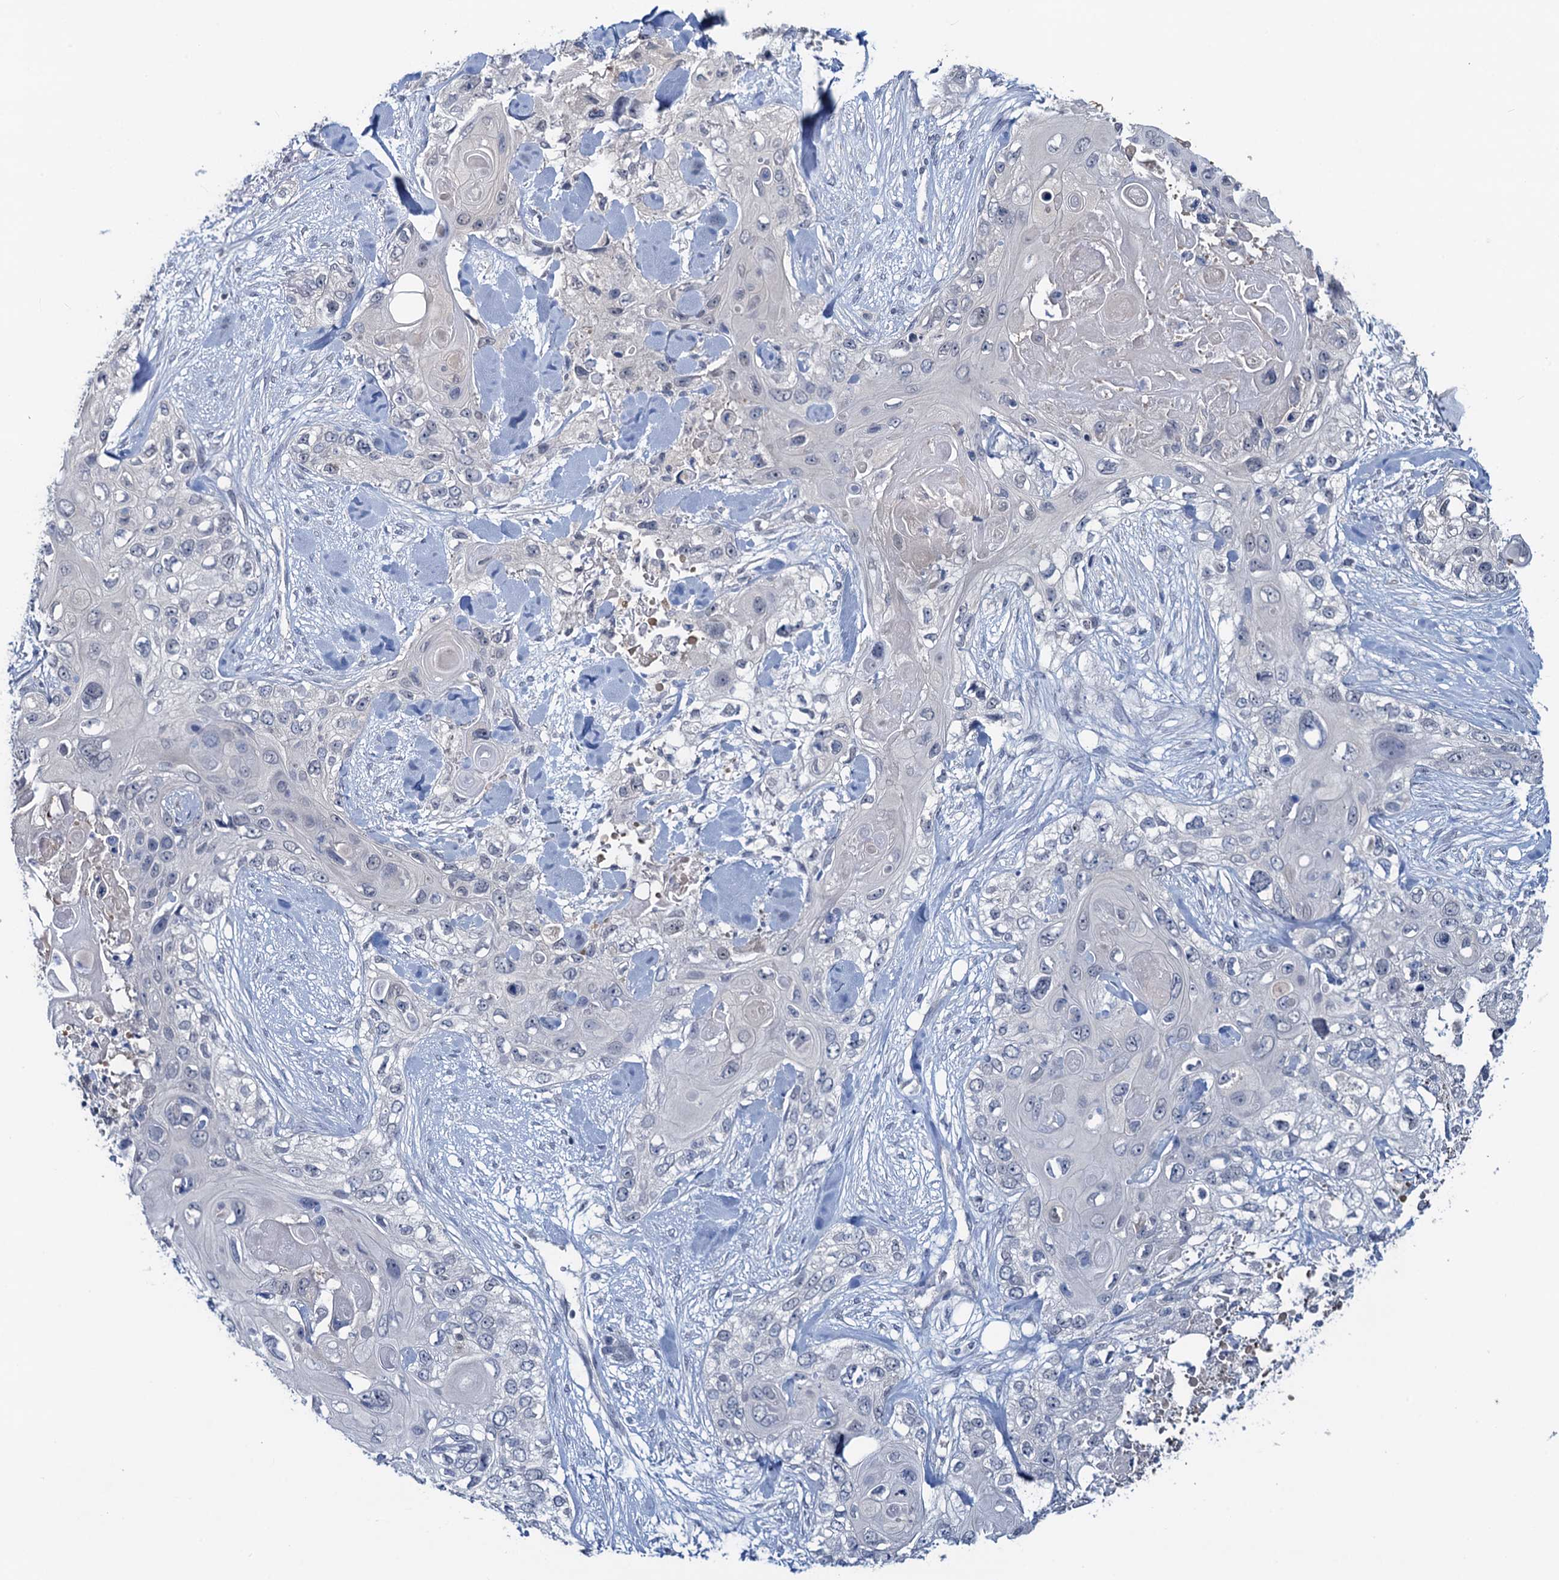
{"staining": {"intensity": "negative", "quantity": "none", "location": "none"}, "tissue": "skin cancer", "cell_type": "Tumor cells", "image_type": "cancer", "snomed": [{"axis": "morphology", "description": "Normal tissue, NOS"}, {"axis": "morphology", "description": "Squamous cell carcinoma, NOS"}, {"axis": "topography", "description": "Skin"}], "caption": "Histopathology image shows no significant protein positivity in tumor cells of squamous cell carcinoma (skin).", "gene": "RTKN2", "patient": {"sex": "male", "age": 72}}